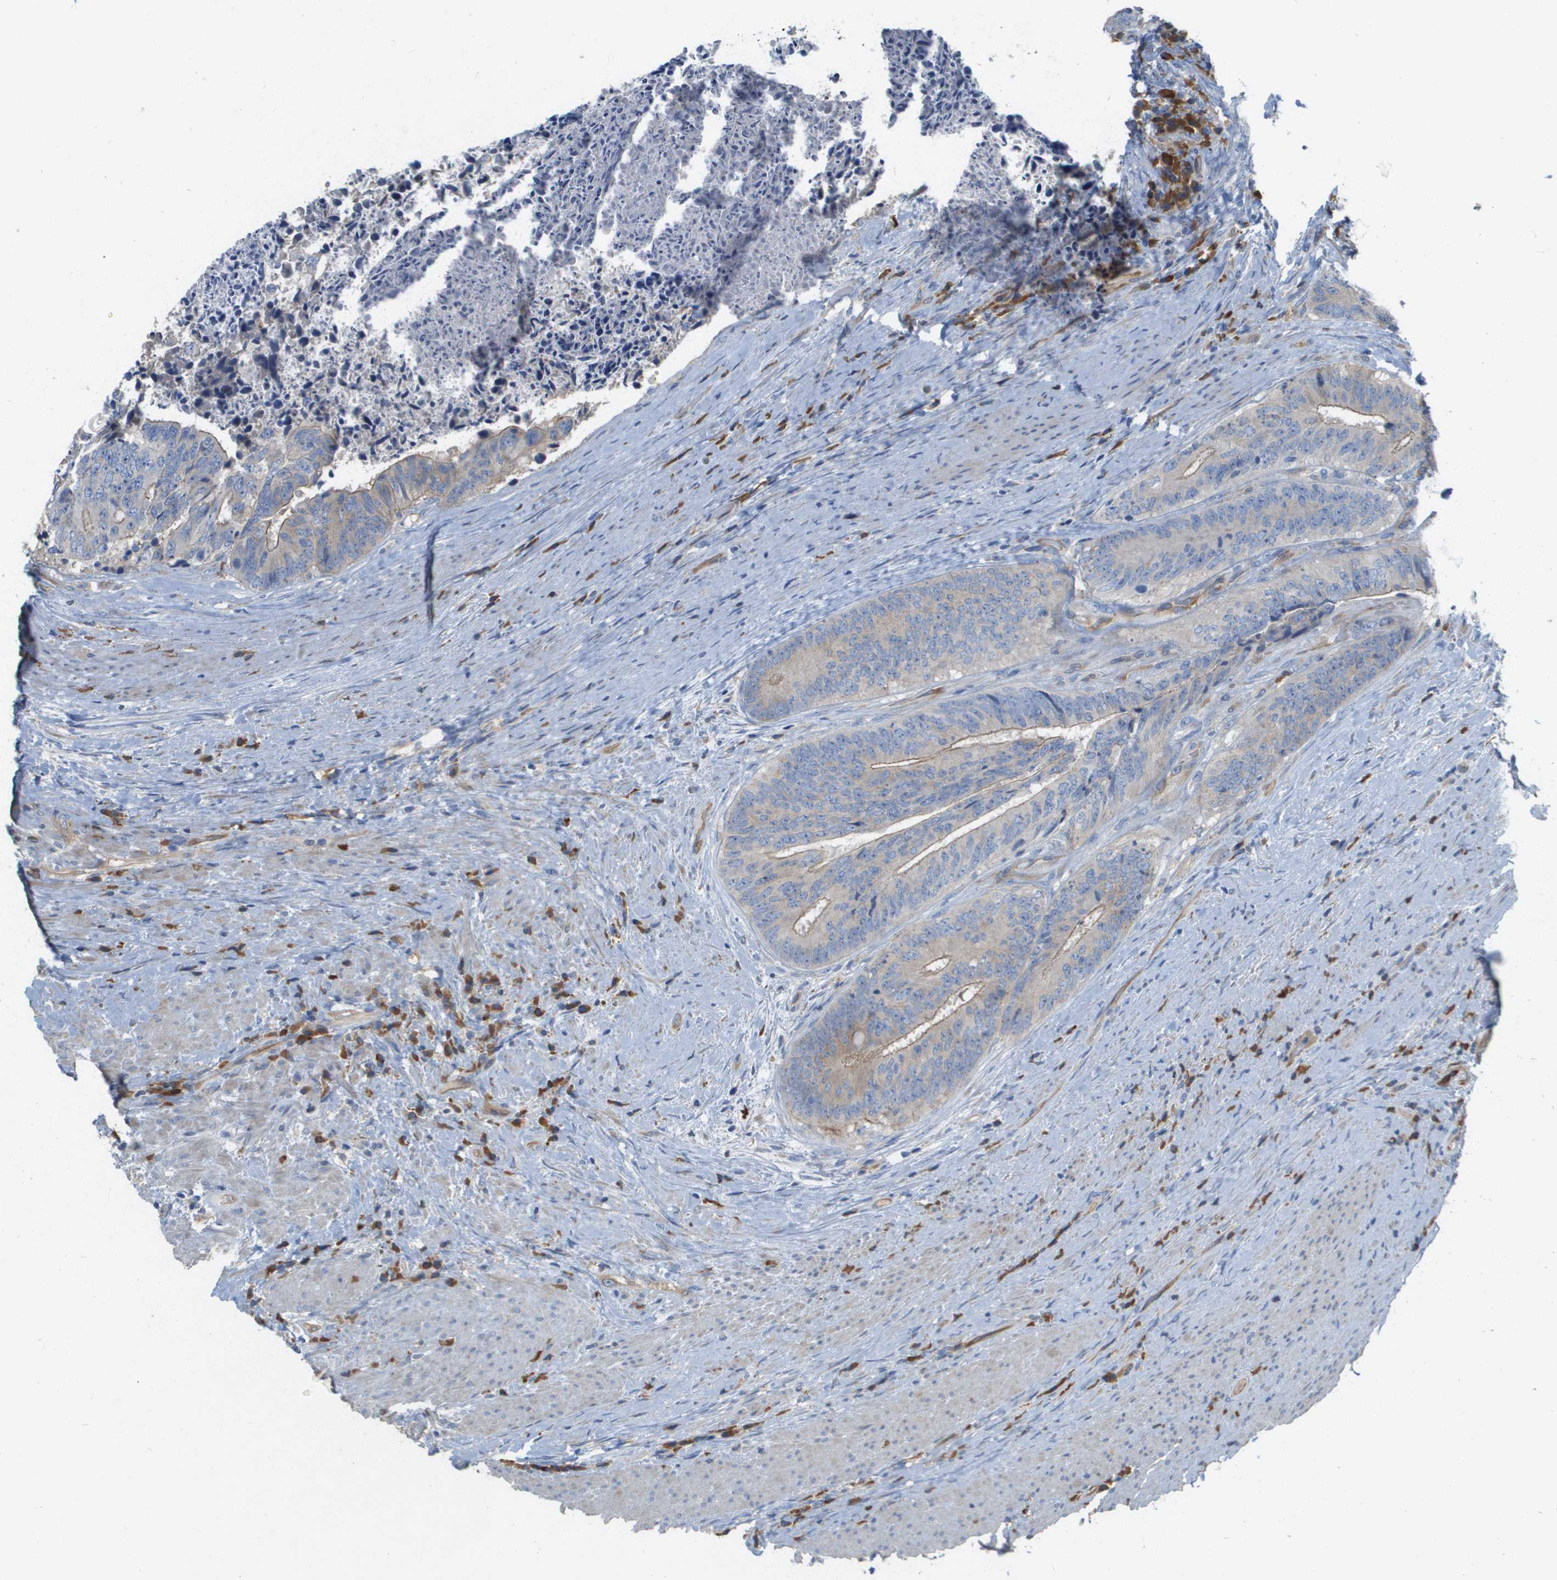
{"staining": {"intensity": "weak", "quantity": "25%-75%", "location": "cytoplasmic/membranous"}, "tissue": "colorectal cancer", "cell_type": "Tumor cells", "image_type": "cancer", "snomed": [{"axis": "morphology", "description": "Adenocarcinoma, NOS"}, {"axis": "topography", "description": "Rectum"}], "caption": "Tumor cells exhibit weak cytoplasmic/membranous staining in about 25%-75% of cells in colorectal adenocarcinoma. Using DAB (brown) and hematoxylin (blue) stains, captured at high magnification using brightfield microscopy.", "gene": "CASP10", "patient": {"sex": "male", "age": 72}}